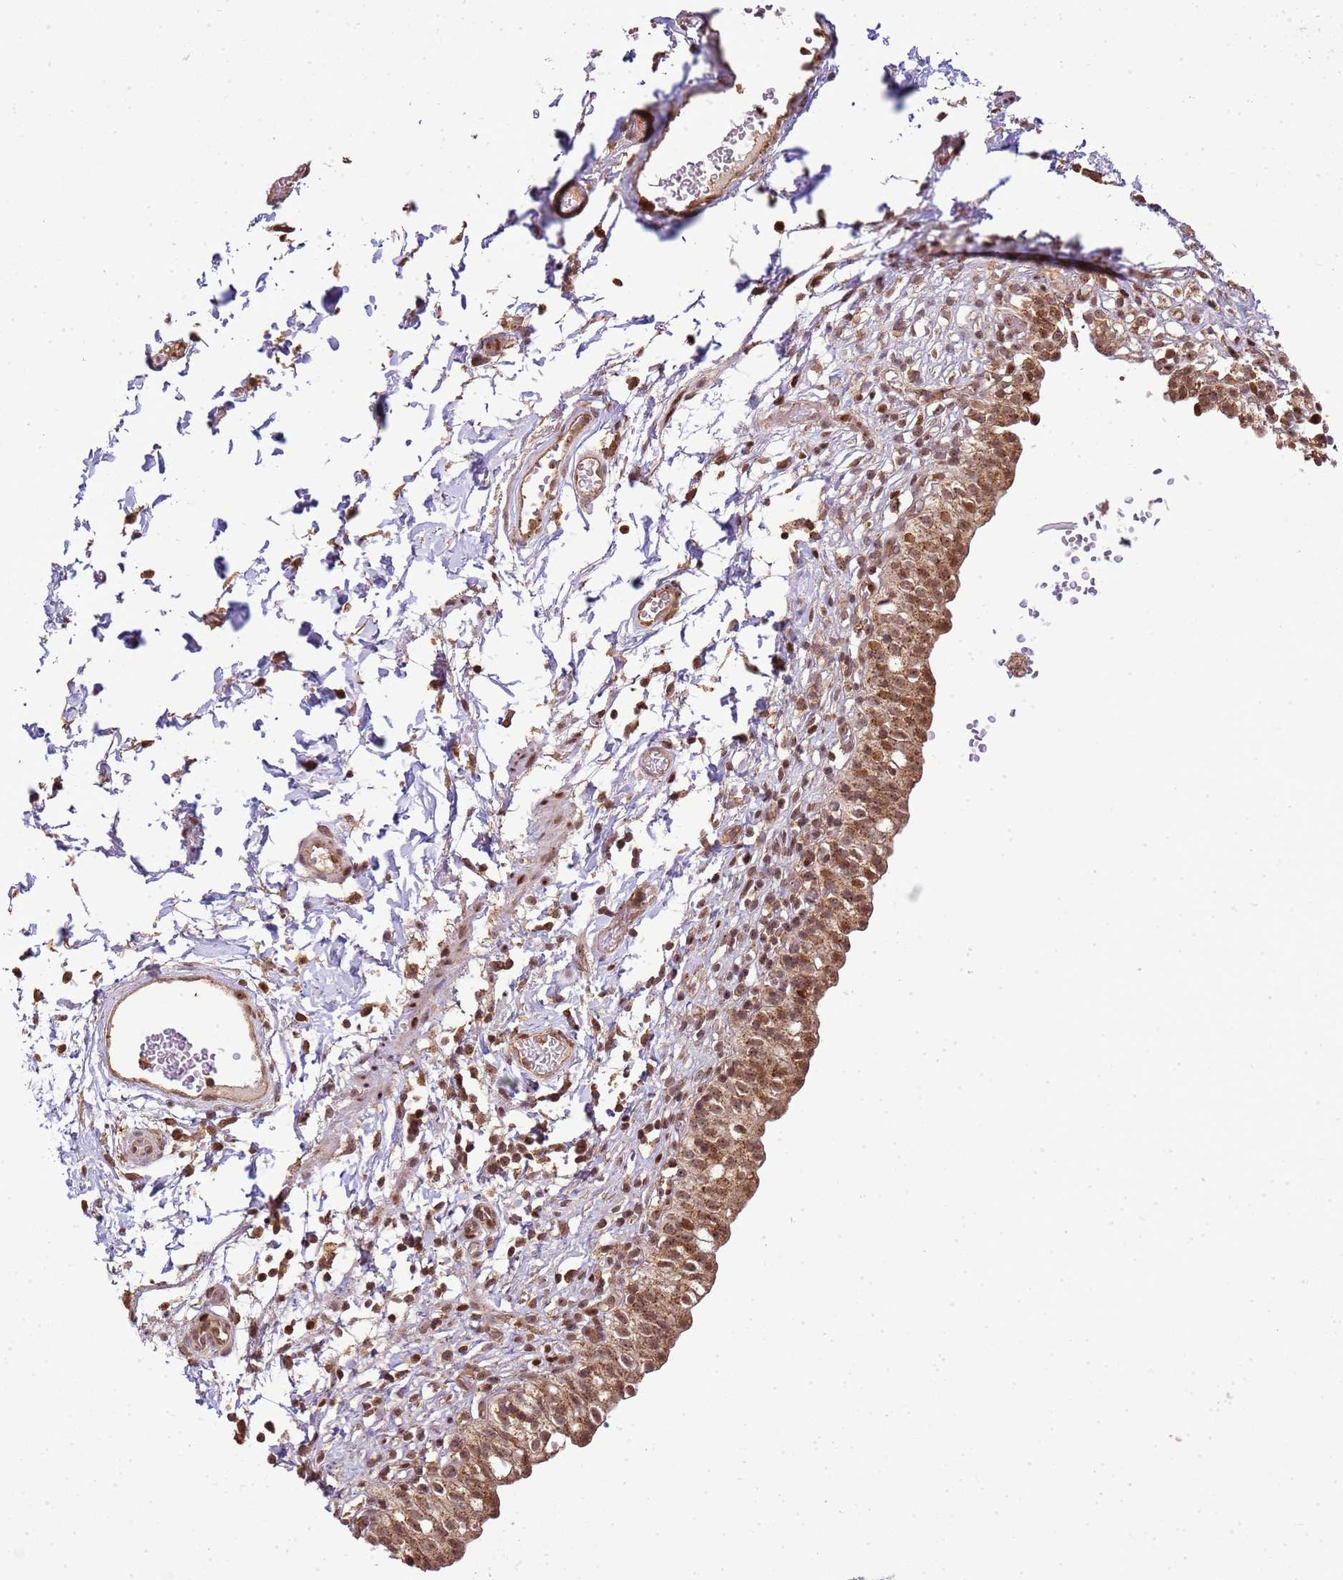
{"staining": {"intensity": "strong", "quantity": ">75%", "location": "cytoplasmic/membranous,nuclear"}, "tissue": "urinary bladder", "cell_type": "Urothelial cells", "image_type": "normal", "snomed": [{"axis": "morphology", "description": "Normal tissue, NOS"}, {"axis": "topography", "description": "Urinary bladder"}, {"axis": "topography", "description": "Peripheral nerve tissue"}], "caption": "Strong cytoplasmic/membranous,nuclear staining for a protein is present in approximately >75% of urothelial cells of unremarkable urinary bladder using immunohistochemistry.", "gene": "PEX14", "patient": {"sex": "male", "age": 55}}